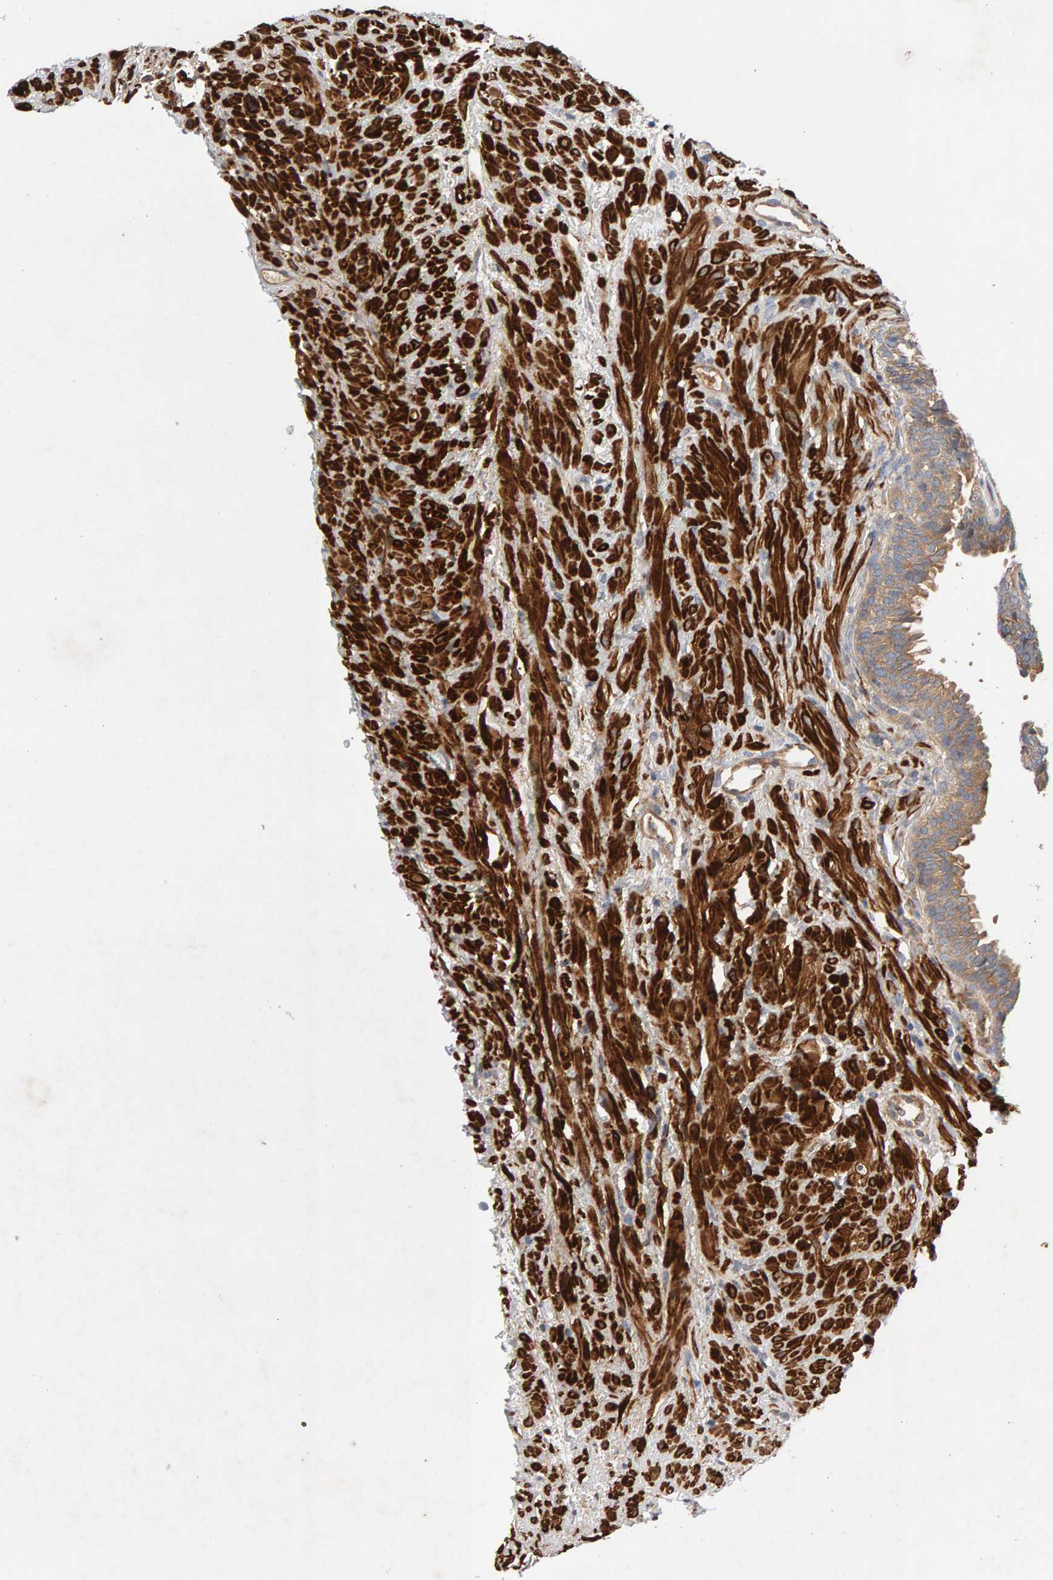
{"staining": {"intensity": "weak", "quantity": ">75%", "location": "cytoplasmic/membranous"}, "tissue": "prostate", "cell_type": "Glandular cells", "image_type": "normal", "snomed": [{"axis": "morphology", "description": "Normal tissue, NOS"}, {"axis": "topography", "description": "Prostate"}], "caption": "A high-resolution histopathology image shows immunohistochemistry (IHC) staining of benign prostate, which exhibits weak cytoplasmic/membranous staining in about >75% of glandular cells. (DAB (3,3'-diaminobenzidine) IHC, brown staining for protein, blue staining for nuclei).", "gene": "RNF19A", "patient": {"sex": "male", "age": 76}}